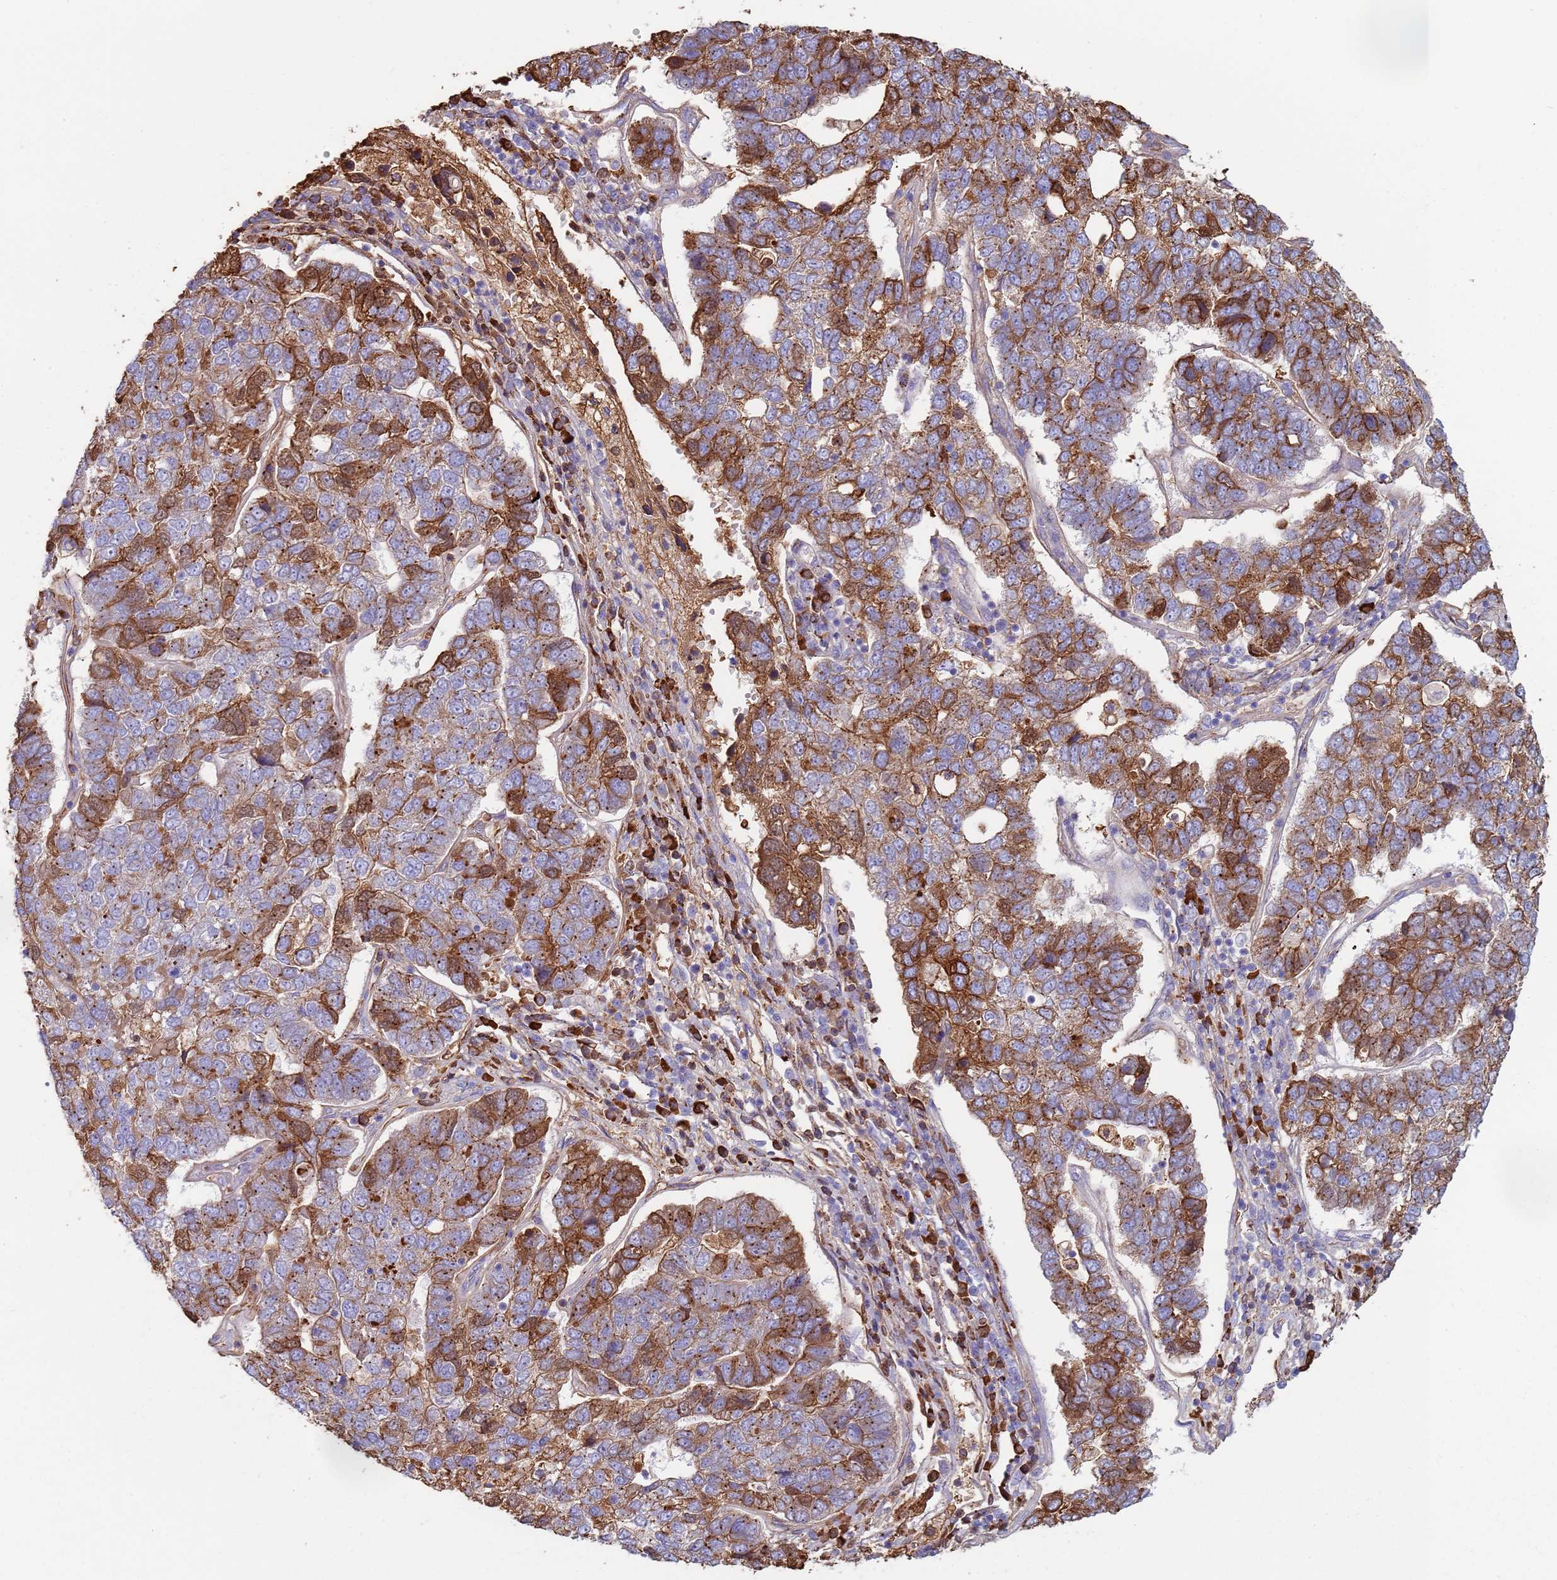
{"staining": {"intensity": "strong", "quantity": "25%-75%", "location": "cytoplasmic/membranous"}, "tissue": "pancreatic cancer", "cell_type": "Tumor cells", "image_type": "cancer", "snomed": [{"axis": "morphology", "description": "Adenocarcinoma, NOS"}, {"axis": "topography", "description": "Pancreas"}], "caption": "IHC of human pancreatic adenocarcinoma exhibits high levels of strong cytoplasmic/membranous staining in approximately 25%-75% of tumor cells. IHC stains the protein in brown and the nuclei are stained blue.", "gene": "CYSLTR2", "patient": {"sex": "female", "age": 61}}